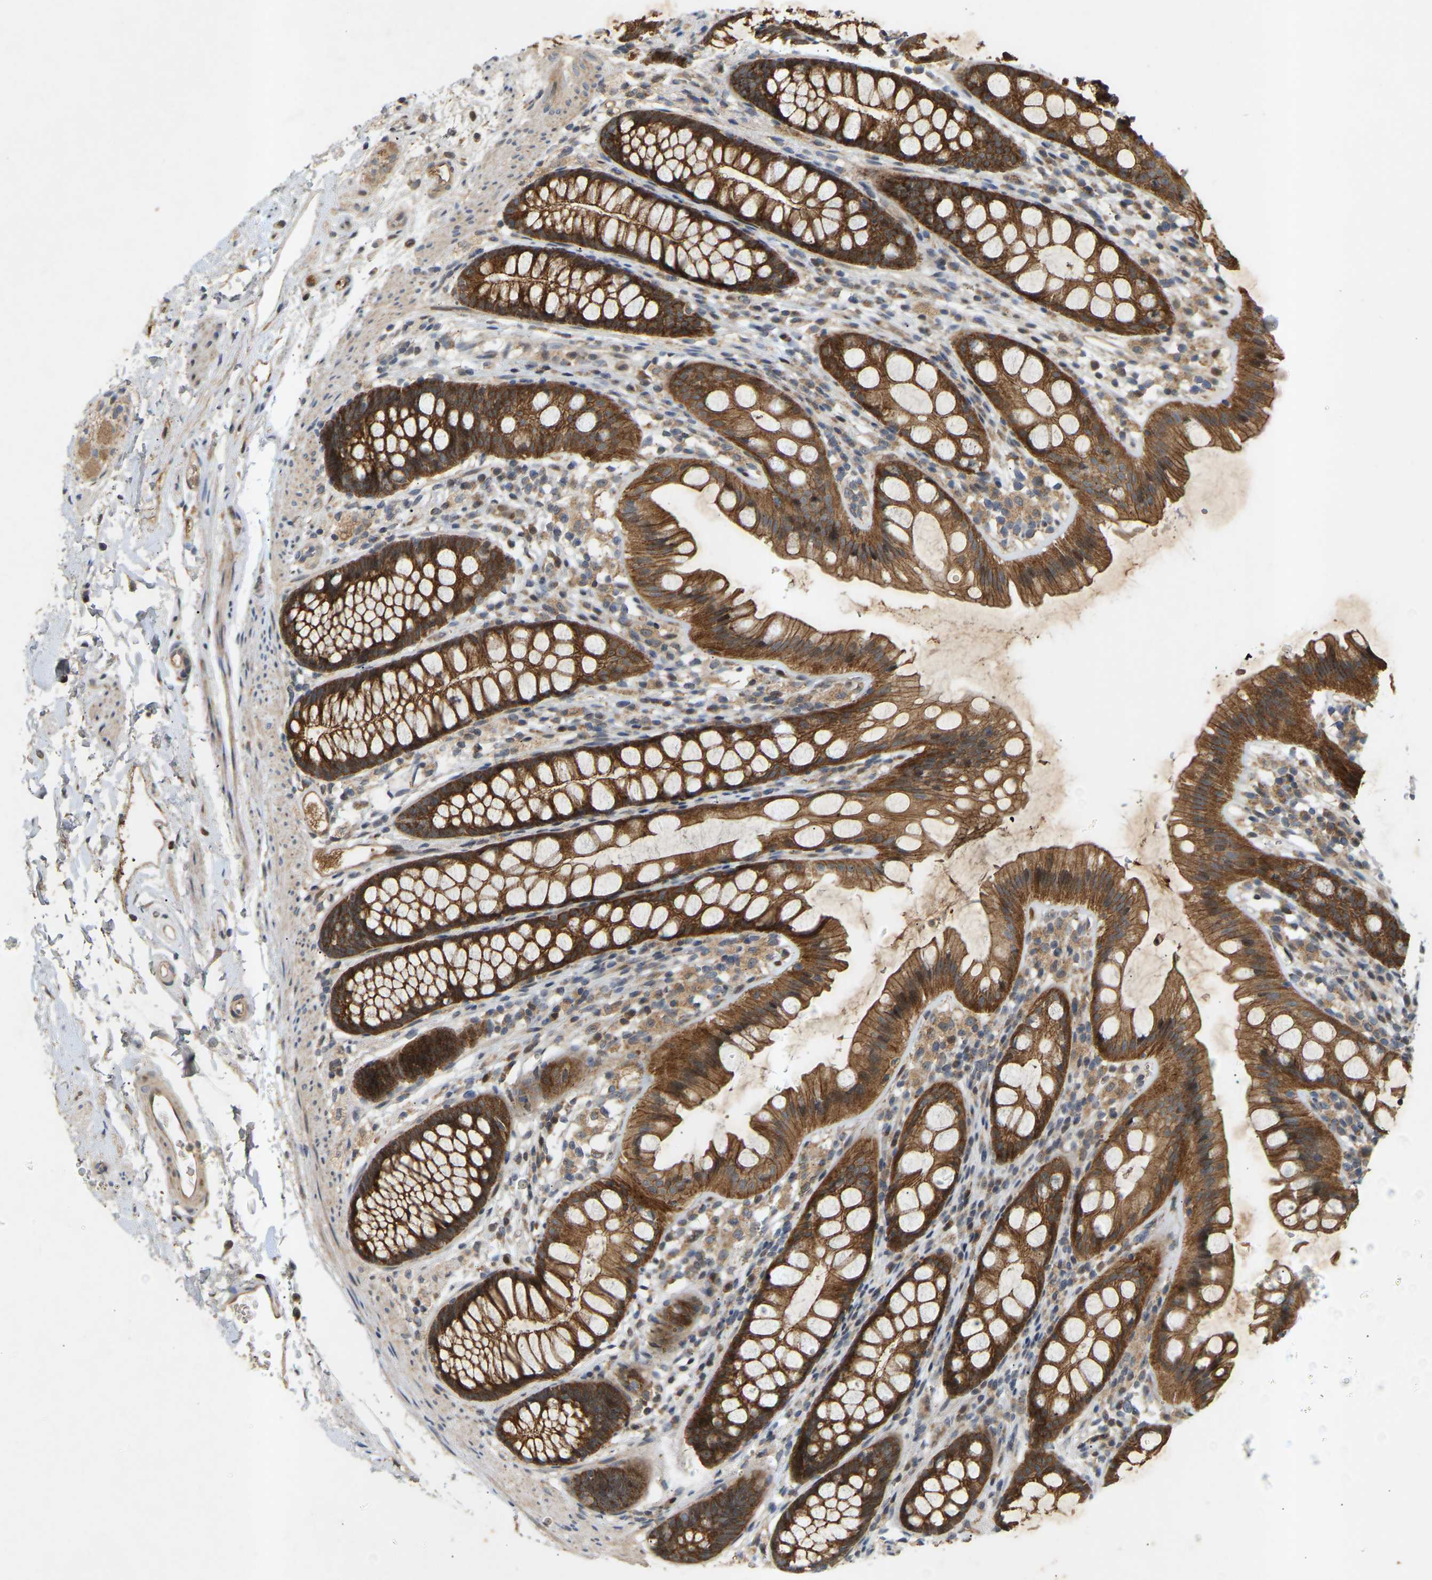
{"staining": {"intensity": "moderate", "quantity": ">75%", "location": "cytoplasmic/membranous"}, "tissue": "rectum", "cell_type": "Glandular cells", "image_type": "normal", "snomed": [{"axis": "morphology", "description": "Normal tissue, NOS"}, {"axis": "topography", "description": "Rectum"}], "caption": "Protein expression by immunohistochemistry demonstrates moderate cytoplasmic/membranous expression in about >75% of glandular cells in unremarkable rectum.", "gene": "ATP5MF", "patient": {"sex": "female", "age": 65}}